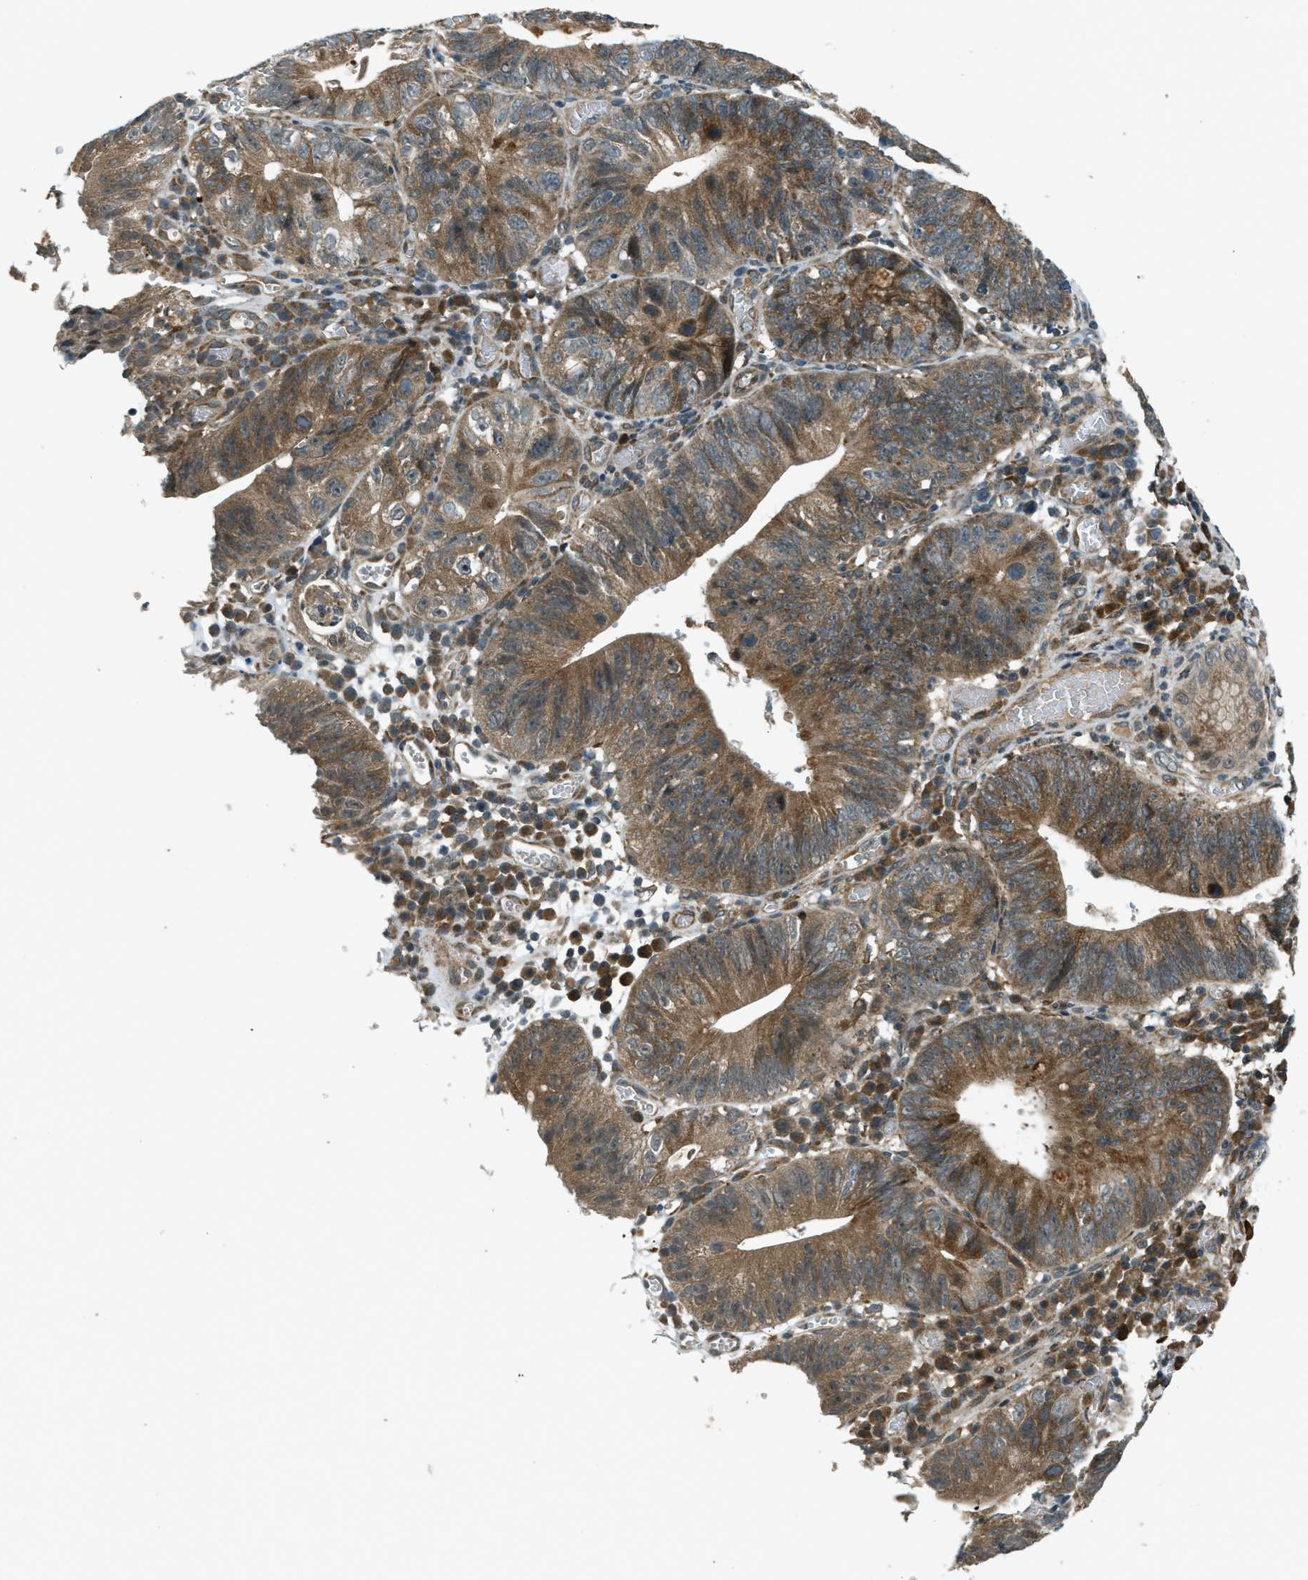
{"staining": {"intensity": "moderate", "quantity": ">75%", "location": "cytoplasmic/membranous"}, "tissue": "stomach cancer", "cell_type": "Tumor cells", "image_type": "cancer", "snomed": [{"axis": "morphology", "description": "Adenocarcinoma, NOS"}, {"axis": "topography", "description": "Stomach"}], "caption": "Tumor cells demonstrate medium levels of moderate cytoplasmic/membranous staining in approximately >75% of cells in stomach adenocarcinoma. The staining was performed using DAB to visualize the protein expression in brown, while the nuclei were stained in blue with hematoxylin (Magnification: 20x).", "gene": "EIF2AK3", "patient": {"sex": "male", "age": 59}}